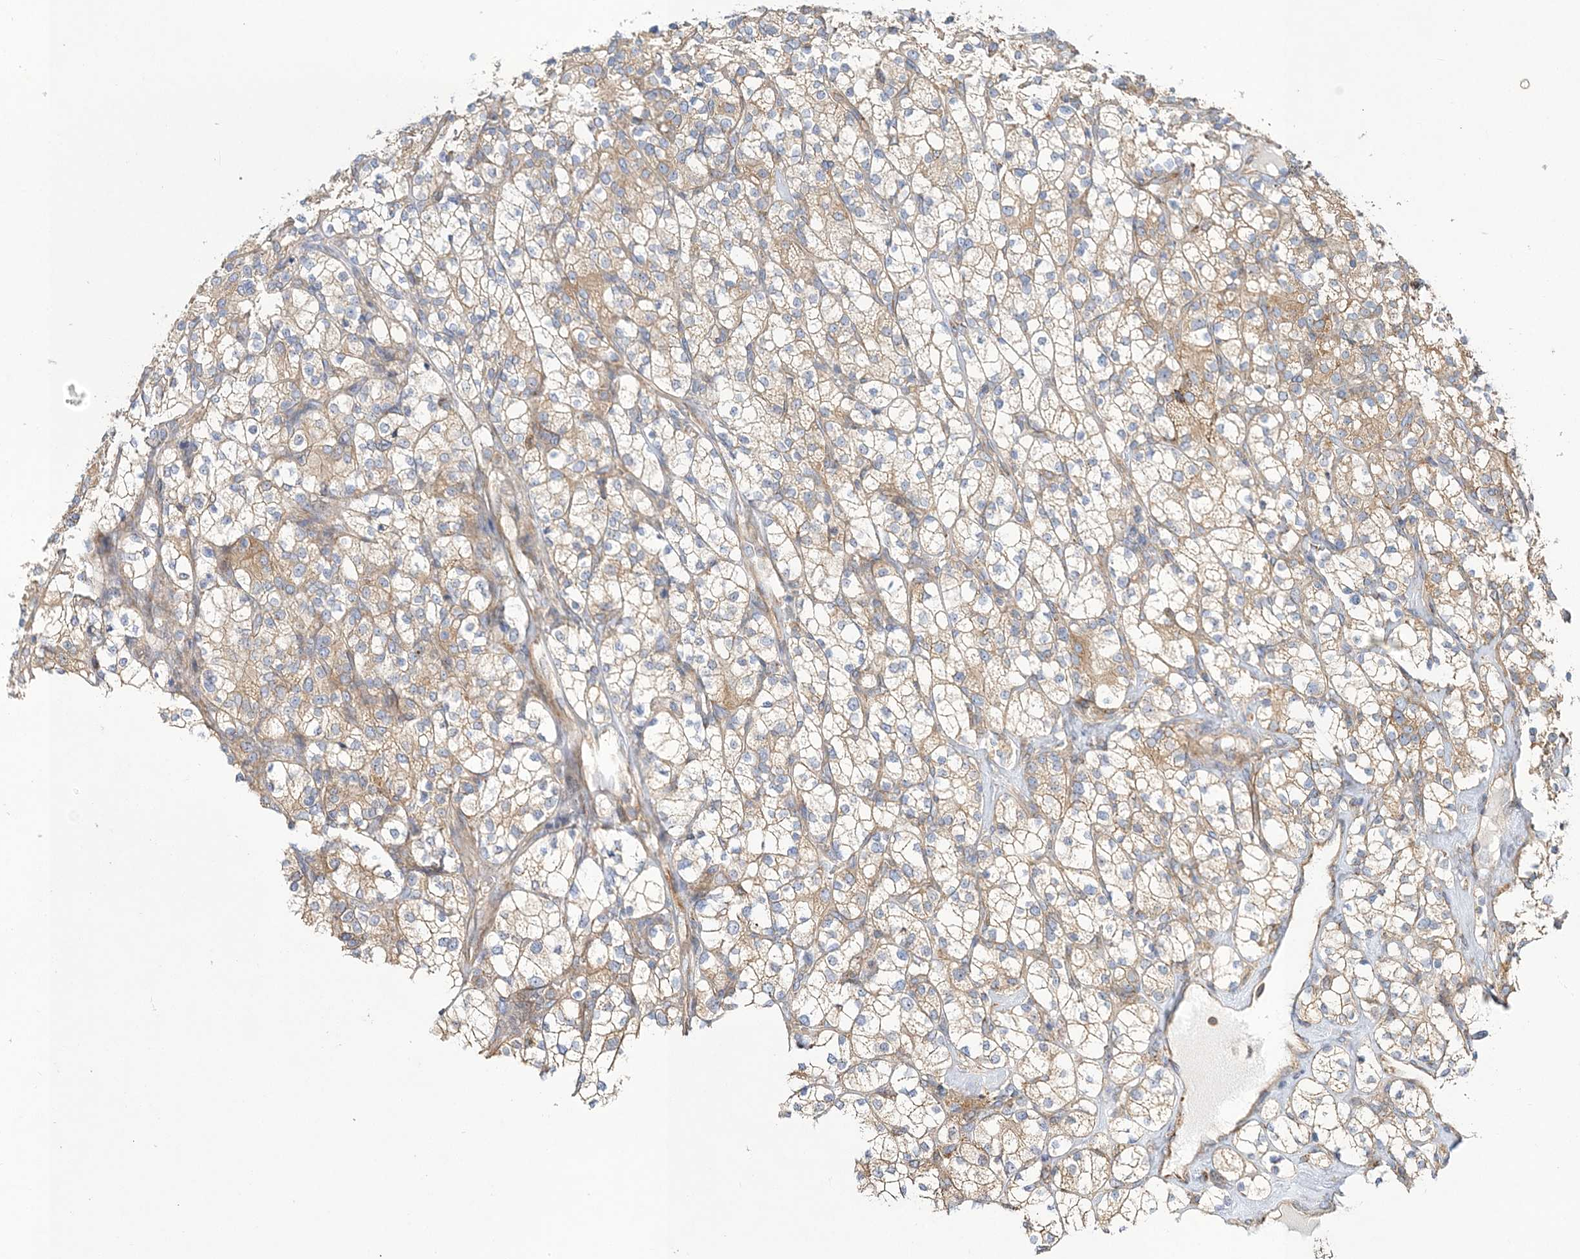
{"staining": {"intensity": "weak", "quantity": ">75%", "location": "cytoplasmic/membranous"}, "tissue": "renal cancer", "cell_type": "Tumor cells", "image_type": "cancer", "snomed": [{"axis": "morphology", "description": "Adenocarcinoma, NOS"}, {"axis": "topography", "description": "Kidney"}], "caption": "A high-resolution photomicrograph shows immunohistochemistry staining of renal cancer (adenocarcinoma), which displays weak cytoplasmic/membranous expression in about >75% of tumor cells.", "gene": "ZFYVE16", "patient": {"sex": "male", "age": 77}}